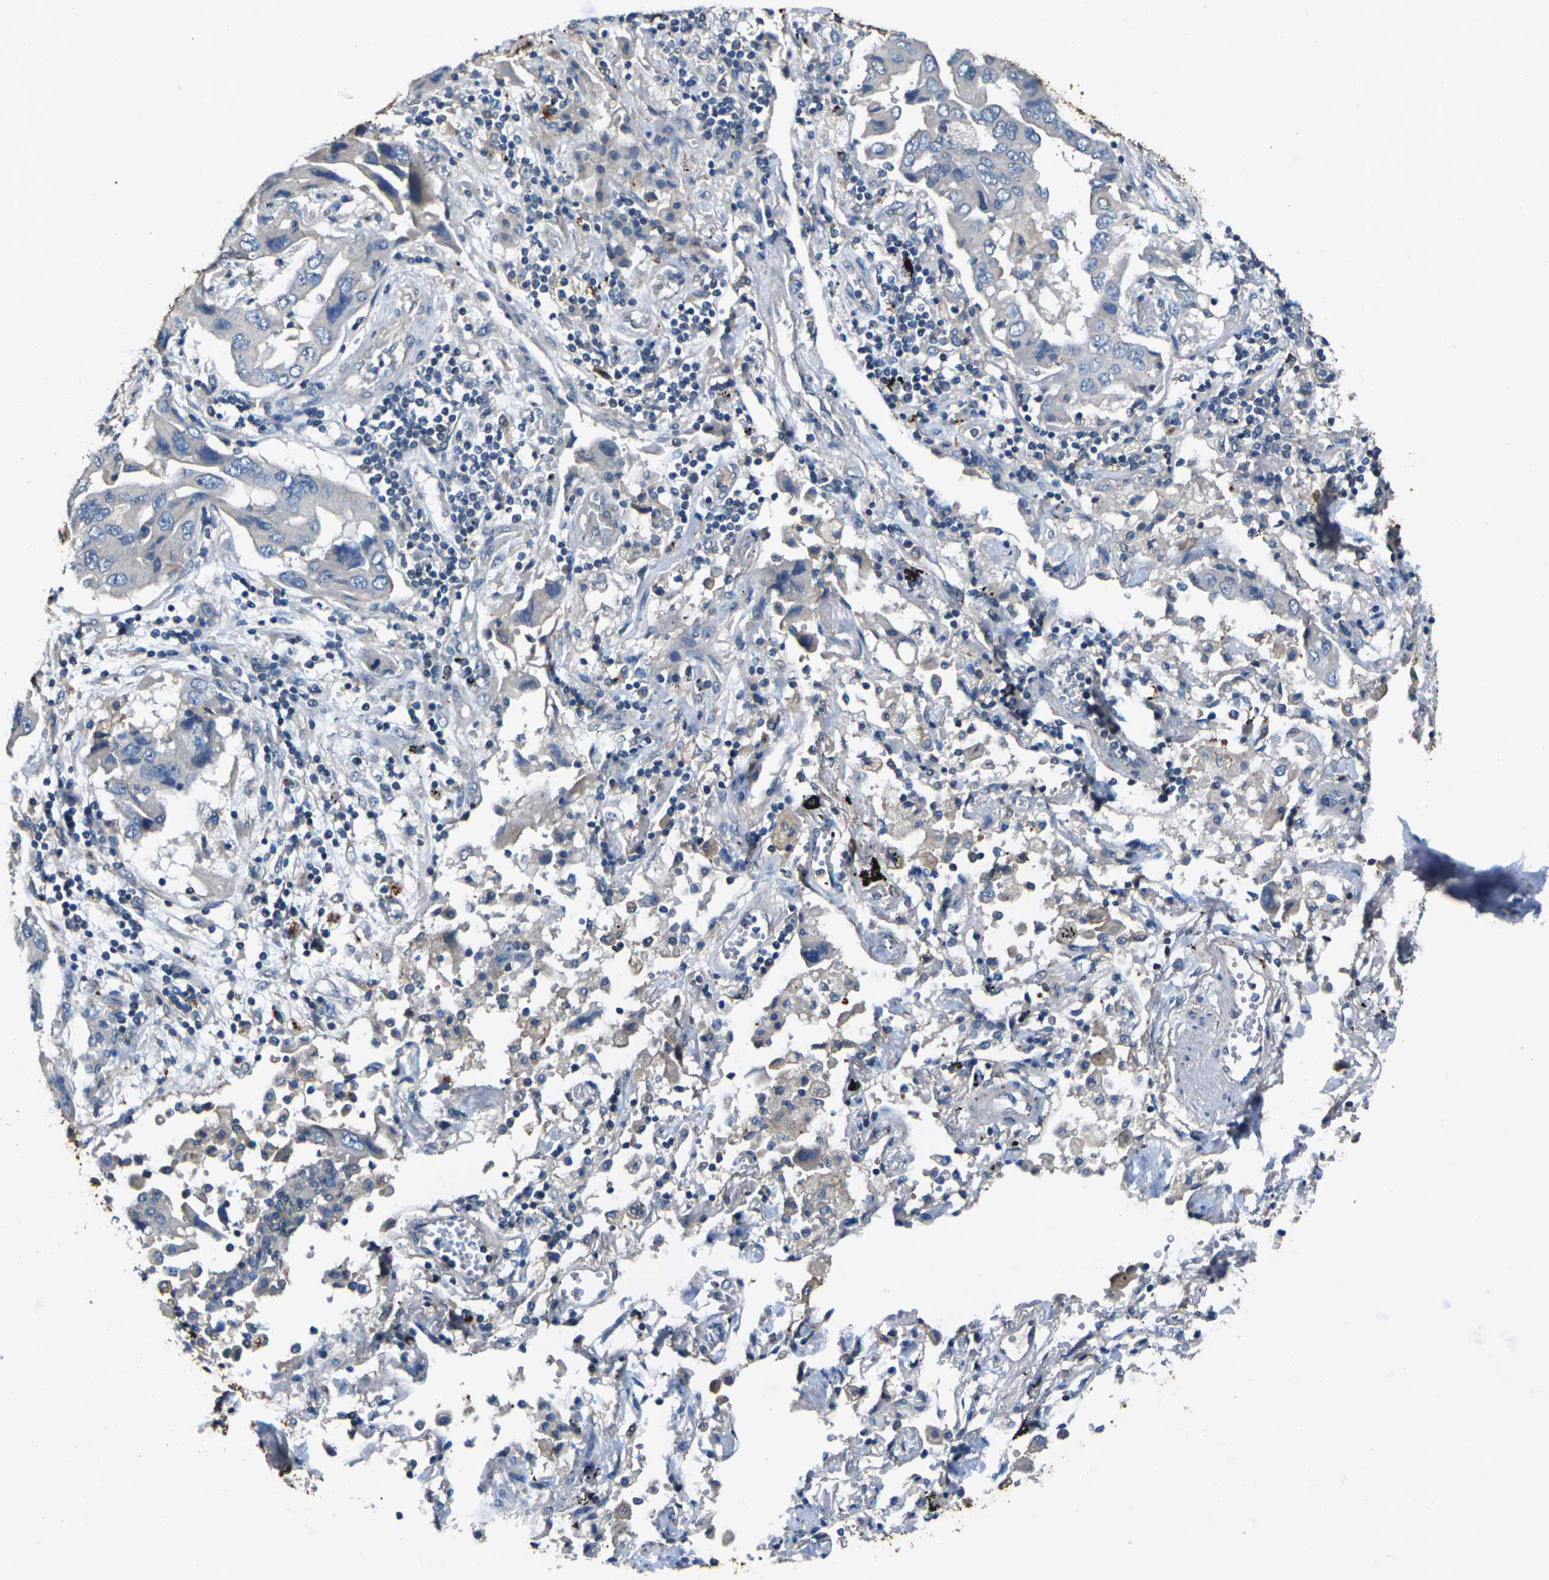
{"staining": {"intensity": "negative", "quantity": "none", "location": "none"}, "tissue": "lung cancer", "cell_type": "Tumor cells", "image_type": "cancer", "snomed": [{"axis": "morphology", "description": "Adenocarcinoma, NOS"}, {"axis": "topography", "description": "Lung"}], "caption": "An IHC histopathology image of lung adenocarcinoma is shown. There is no staining in tumor cells of lung adenocarcinoma.", "gene": "SIGLEC14", "patient": {"sex": "female", "age": 65}}